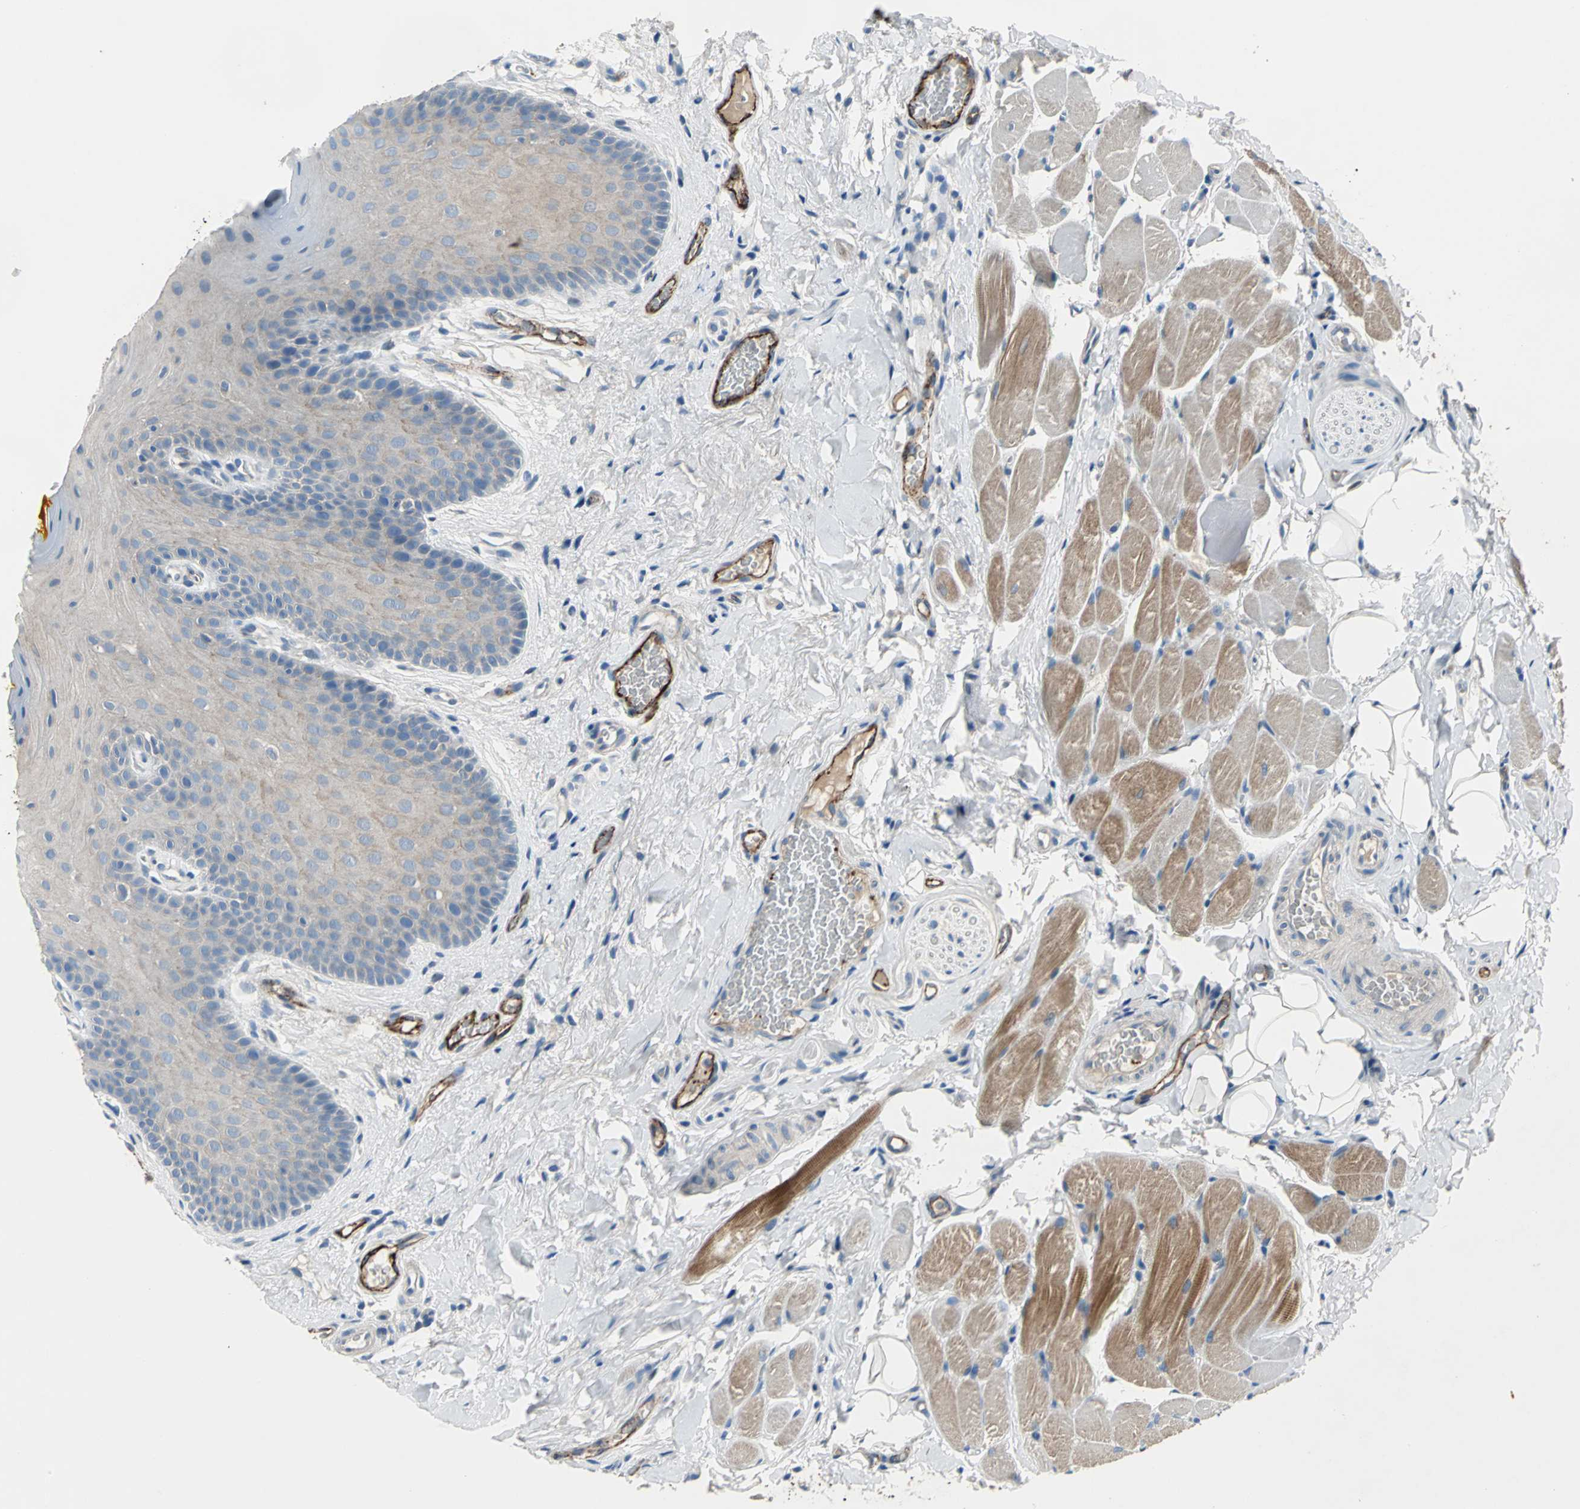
{"staining": {"intensity": "moderate", "quantity": "<25%", "location": "cytoplasmic/membranous"}, "tissue": "oral mucosa", "cell_type": "Squamous epithelial cells", "image_type": "normal", "snomed": [{"axis": "morphology", "description": "Normal tissue, NOS"}, {"axis": "topography", "description": "Oral tissue"}], "caption": "Protein staining shows moderate cytoplasmic/membranous expression in about <25% of squamous epithelial cells in benign oral mucosa.", "gene": "SELP", "patient": {"sex": "male", "age": 54}}